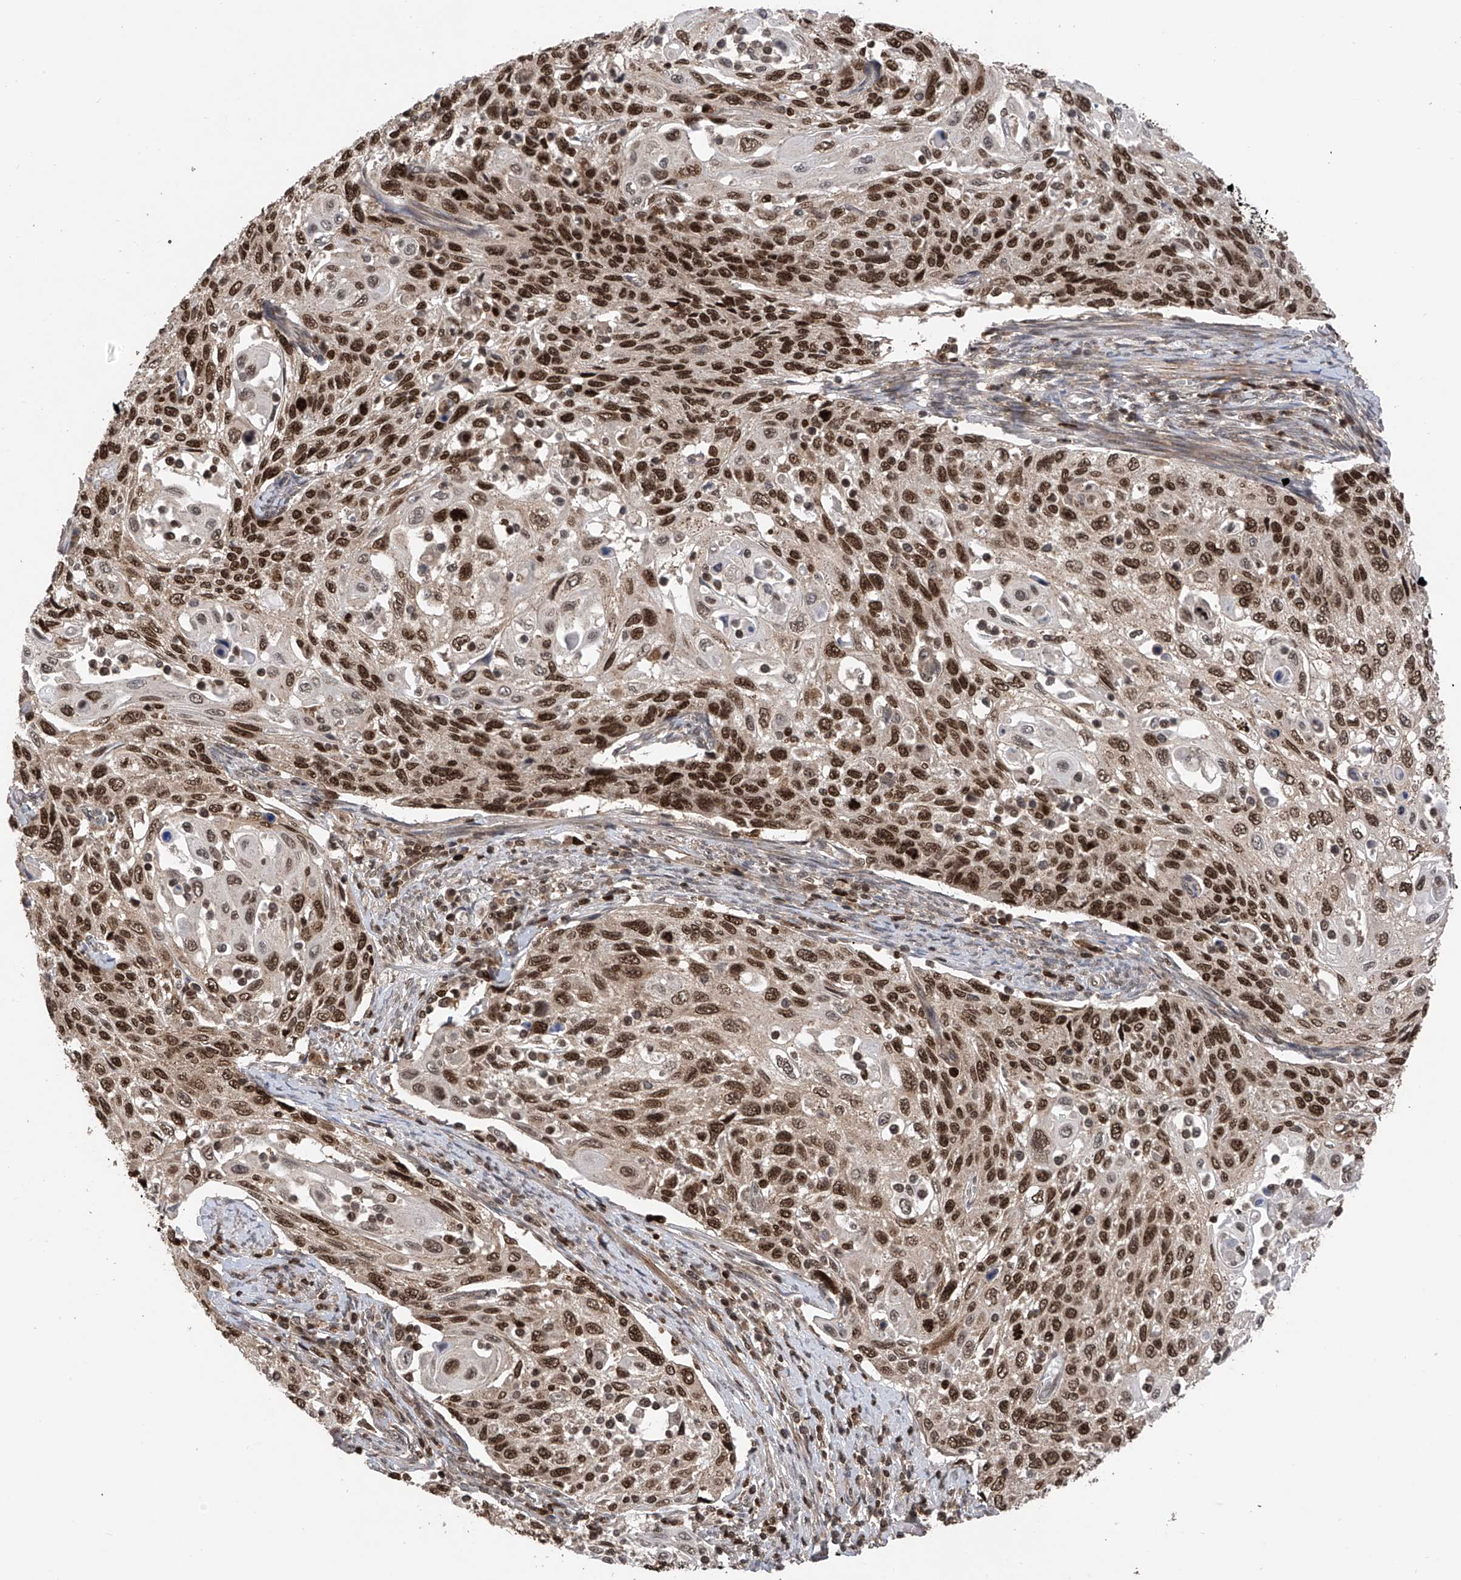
{"staining": {"intensity": "strong", "quantity": ">75%", "location": "nuclear"}, "tissue": "cervical cancer", "cell_type": "Tumor cells", "image_type": "cancer", "snomed": [{"axis": "morphology", "description": "Squamous cell carcinoma, NOS"}, {"axis": "topography", "description": "Cervix"}], "caption": "This micrograph displays immunohistochemistry (IHC) staining of human cervical cancer, with high strong nuclear staining in approximately >75% of tumor cells.", "gene": "DNAJC9", "patient": {"sex": "female", "age": 70}}